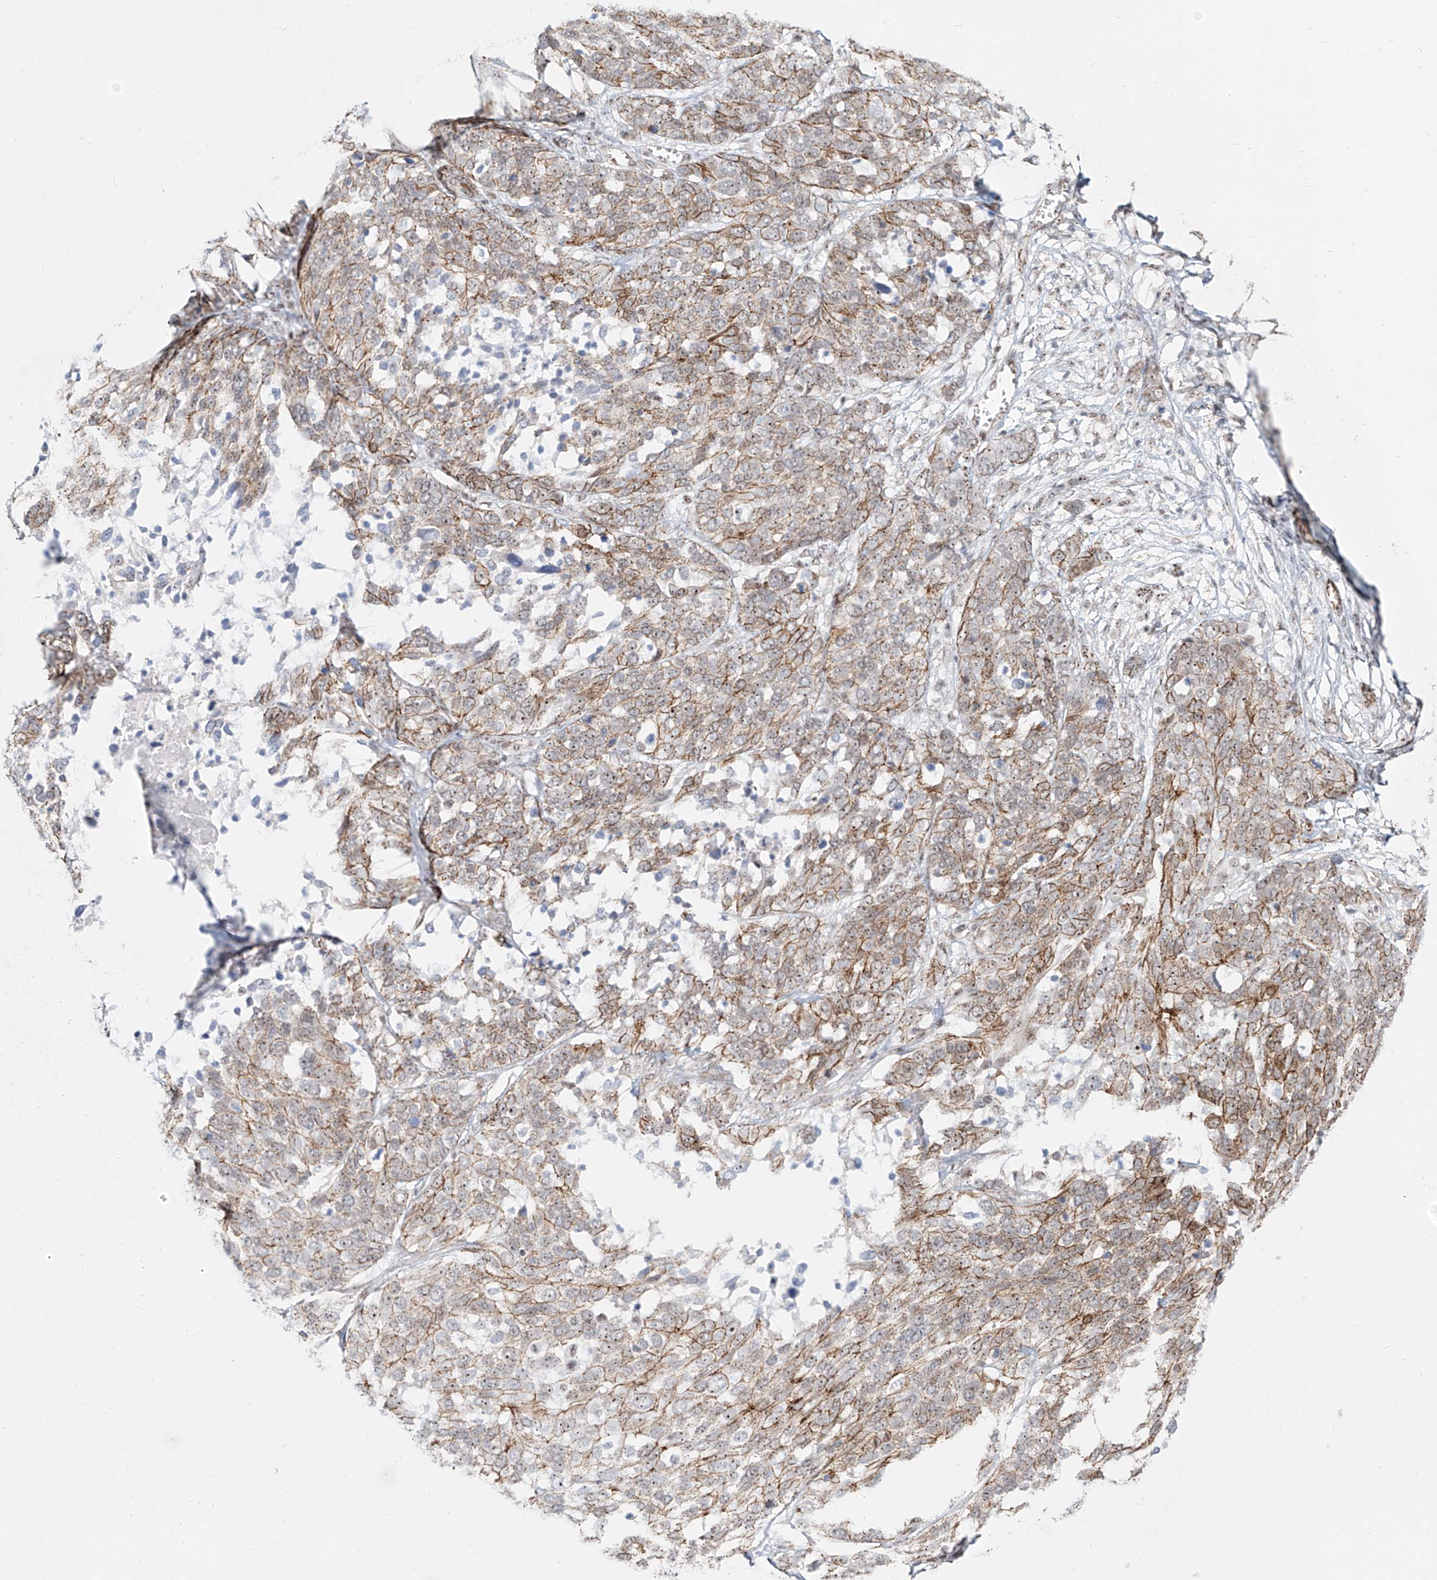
{"staining": {"intensity": "moderate", "quantity": "25%-75%", "location": "cytoplasmic/membranous"}, "tissue": "ovarian cancer", "cell_type": "Tumor cells", "image_type": "cancer", "snomed": [{"axis": "morphology", "description": "Cystadenocarcinoma, serous, NOS"}, {"axis": "topography", "description": "Ovary"}], "caption": "Moderate cytoplasmic/membranous protein positivity is identified in about 25%-75% of tumor cells in serous cystadenocarcinoma (ovarian). (DAB IHC, brown staining for protein, blue staining for nuclei).", "gene": "ZNF710", "patient": {"sex": "female", "age": 44}}